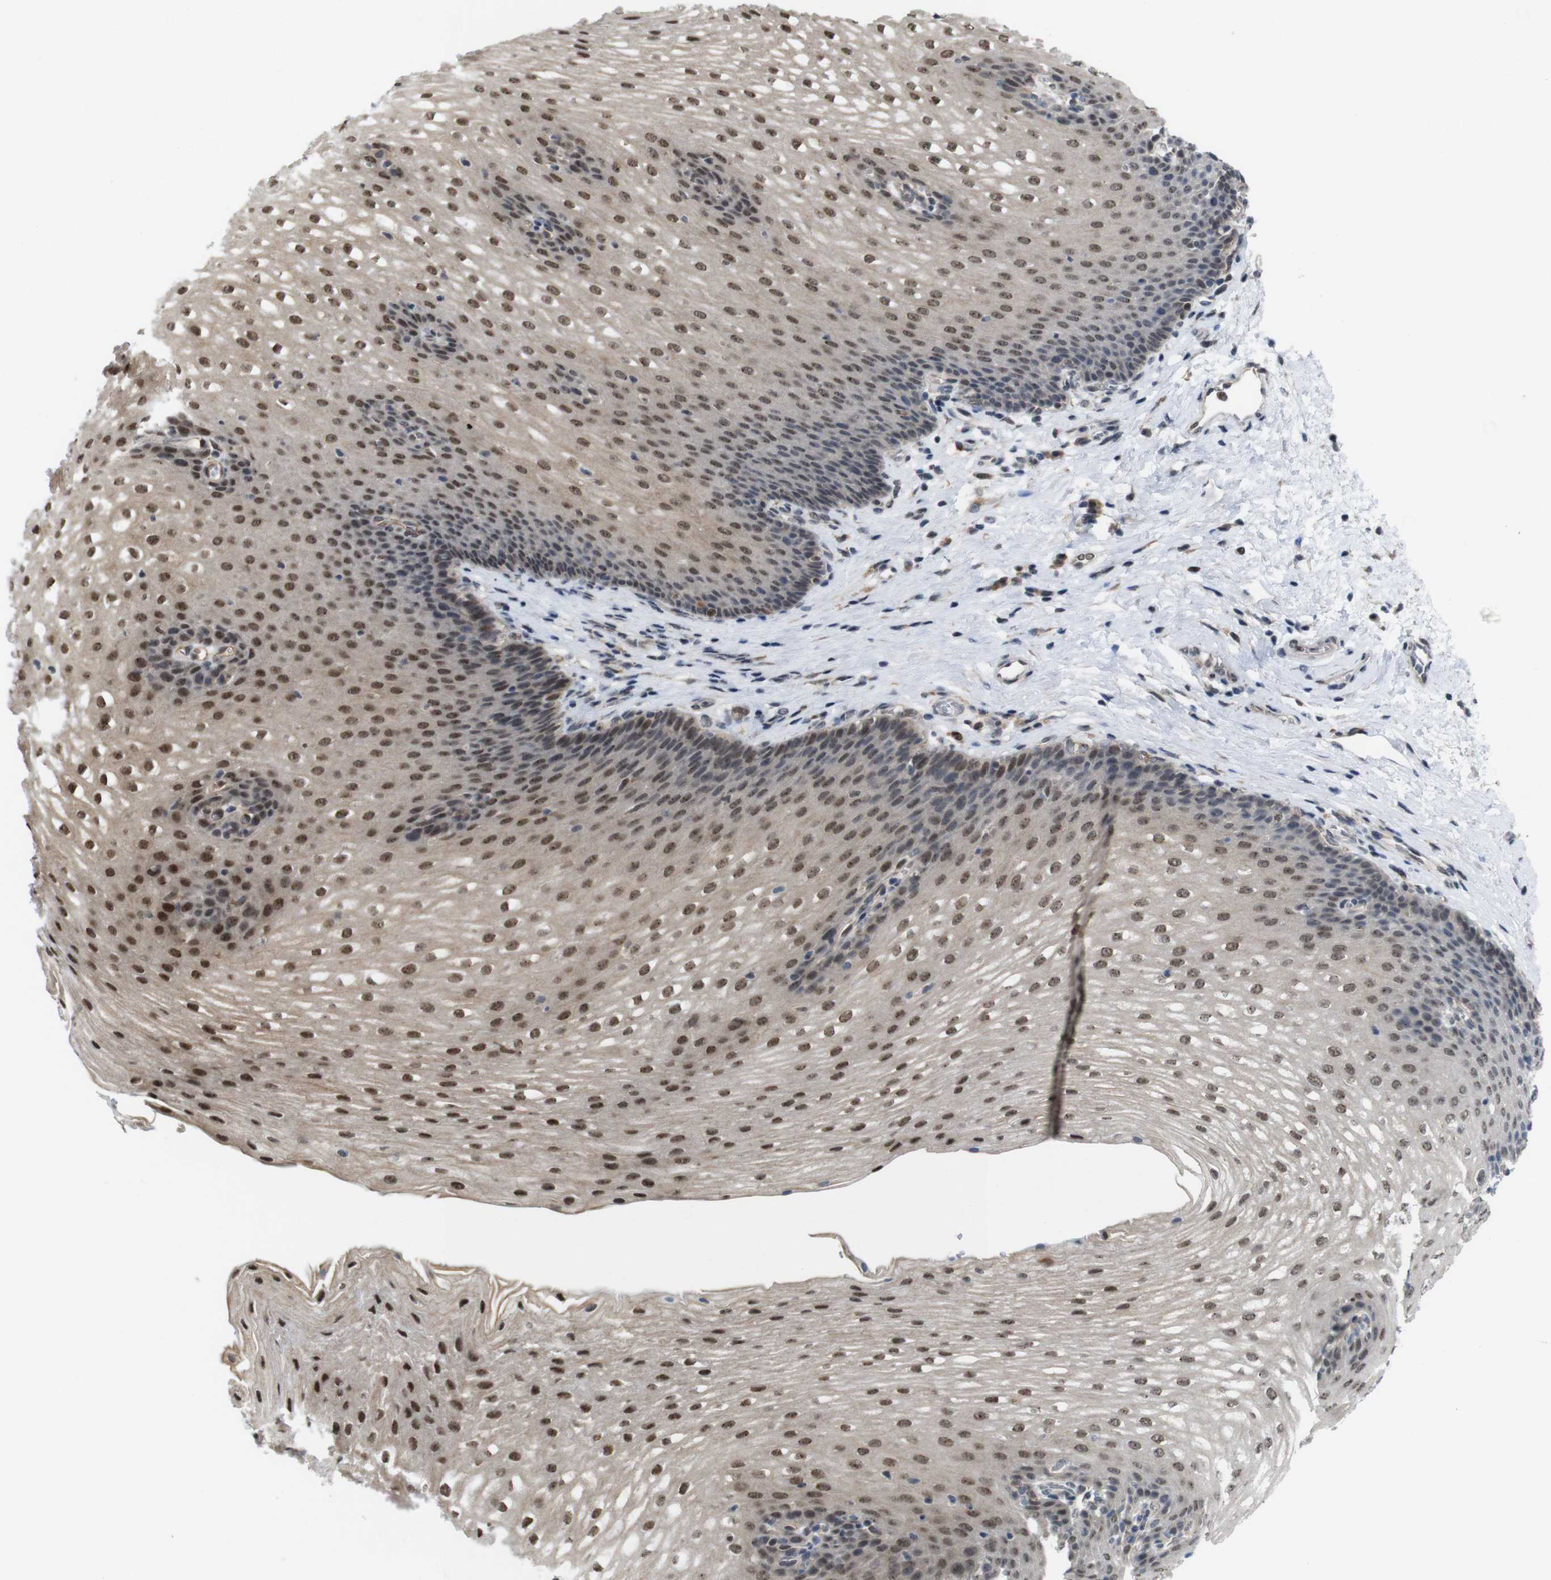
{"staining": {"intensity": "moderate", "quantity": ">75%", "location": "cytoplasmic/membranous,nuclear"}, "tissue": "esophagus", "cell_type": "Squamous epithelial cells", "image_type": "normal", "snomed": [{"axis": "morphology", "description": "Normal tissue, NOS"}, {"axis": "topography", "description": "Esophagus"}], "caption": "Esophagus stained with DAB IHC exhibits medium levels of moderate cytoplasmic/membranous,nuclear staining in approximately >75% of squamous epithelial cells. (DAB IHC with brightfield microscopy, high magnification).", "gene": "PNMA8A", "patient": {"sex": "male", "age": 48}}